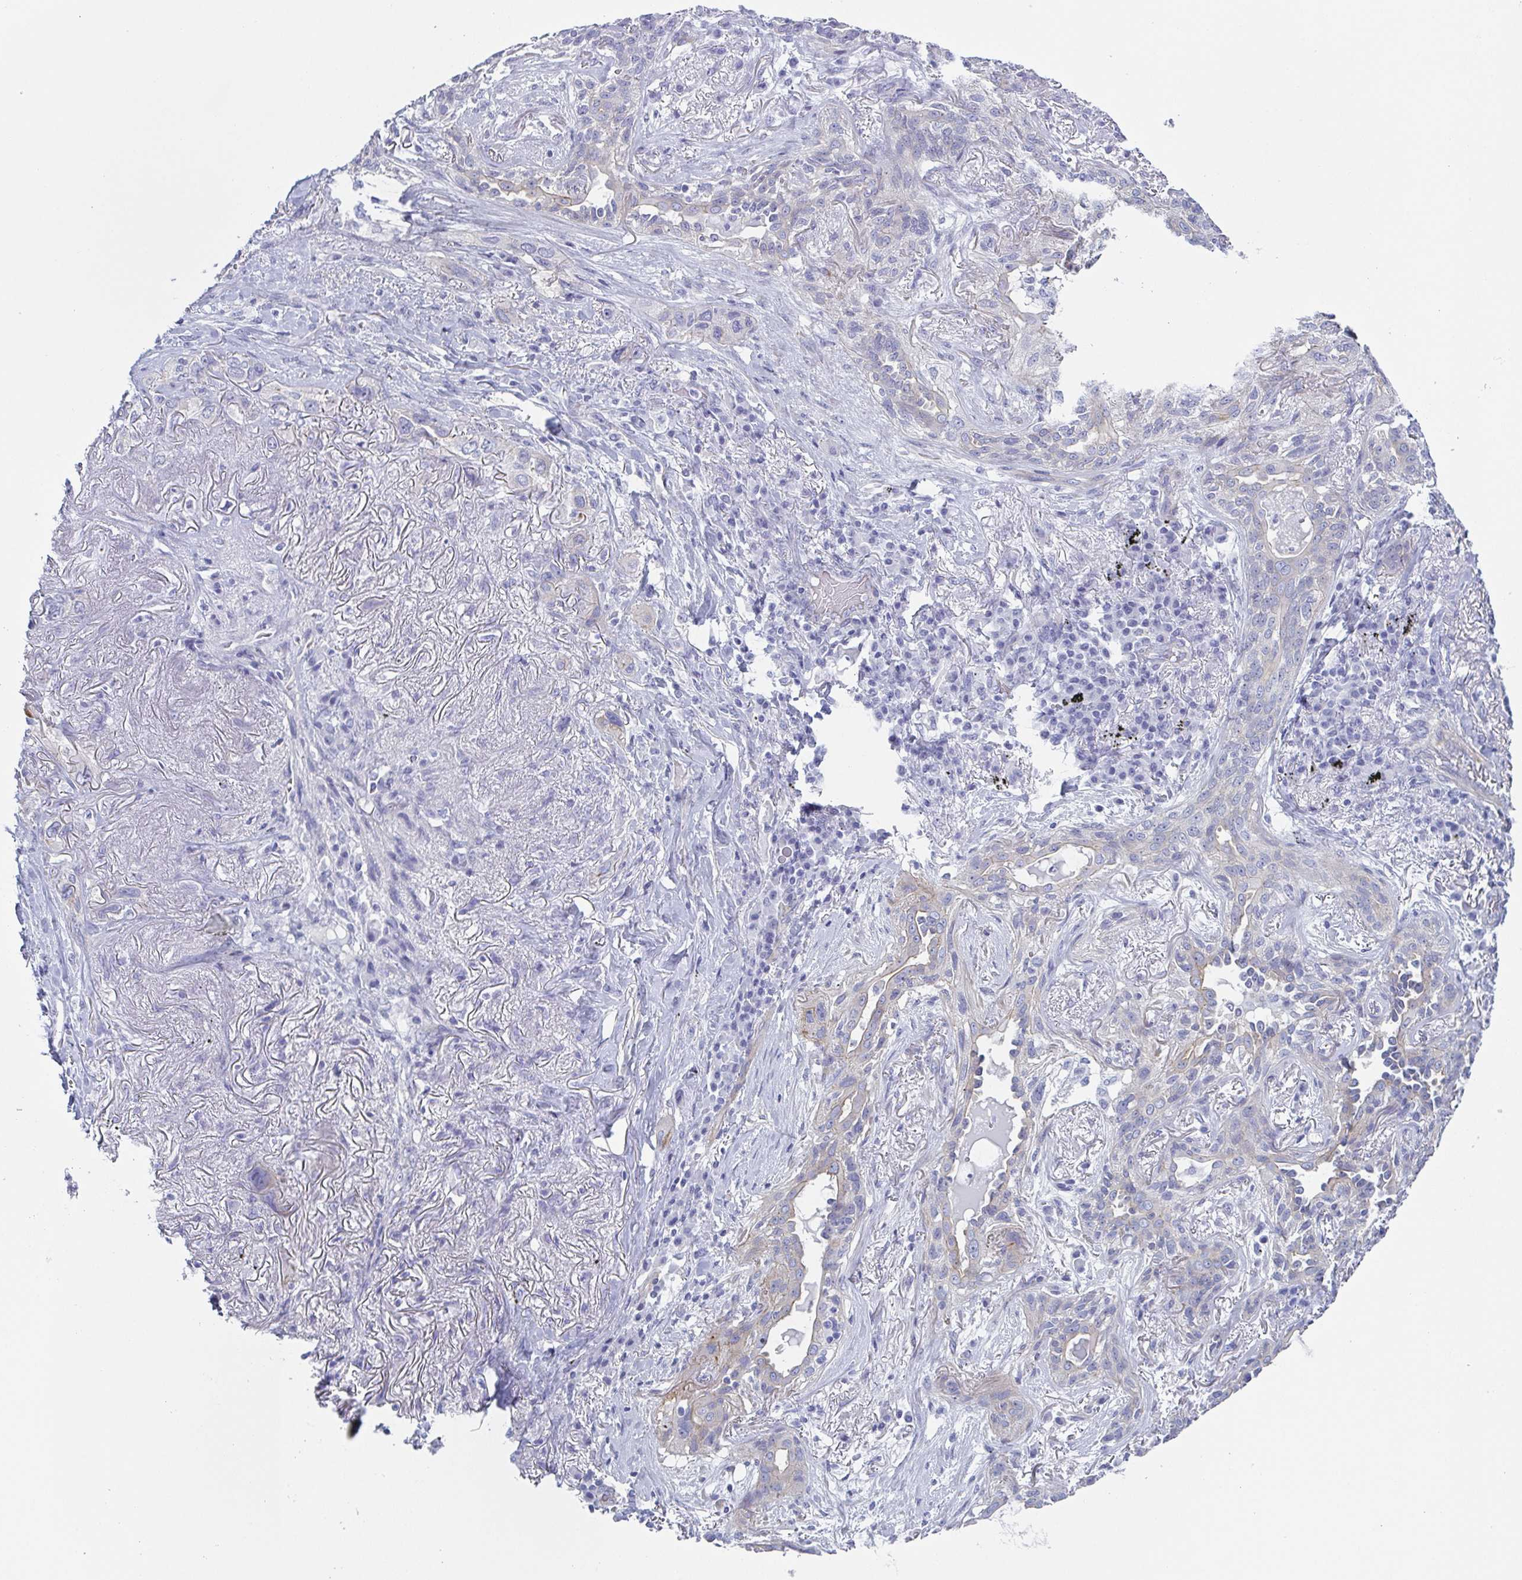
{"staining": {"intensity": "negative", "quantity": "none", "location": "none"}, "tissue": "lung cancer", "cell_type": "Tumor cells", "image_type": "cancer", "snomed": [{"axis": "morphology", "description": "Squamous cell carcinoma, NOS"}, {"axis": "topography", "description": "Lung"}], "caption": "Immunohistochemistry (IHC) micrograph of lung cancer stained for a protein (brown), which shows no expression in tumor cells. Brightfield microscopy of immunohistochemistry (IHC) stained with DAB (brown) and hematoxylin (blue), captured at high magnification.", "gene": "DYNC1I1", "patient": {"sex": "female", "age": 70}}